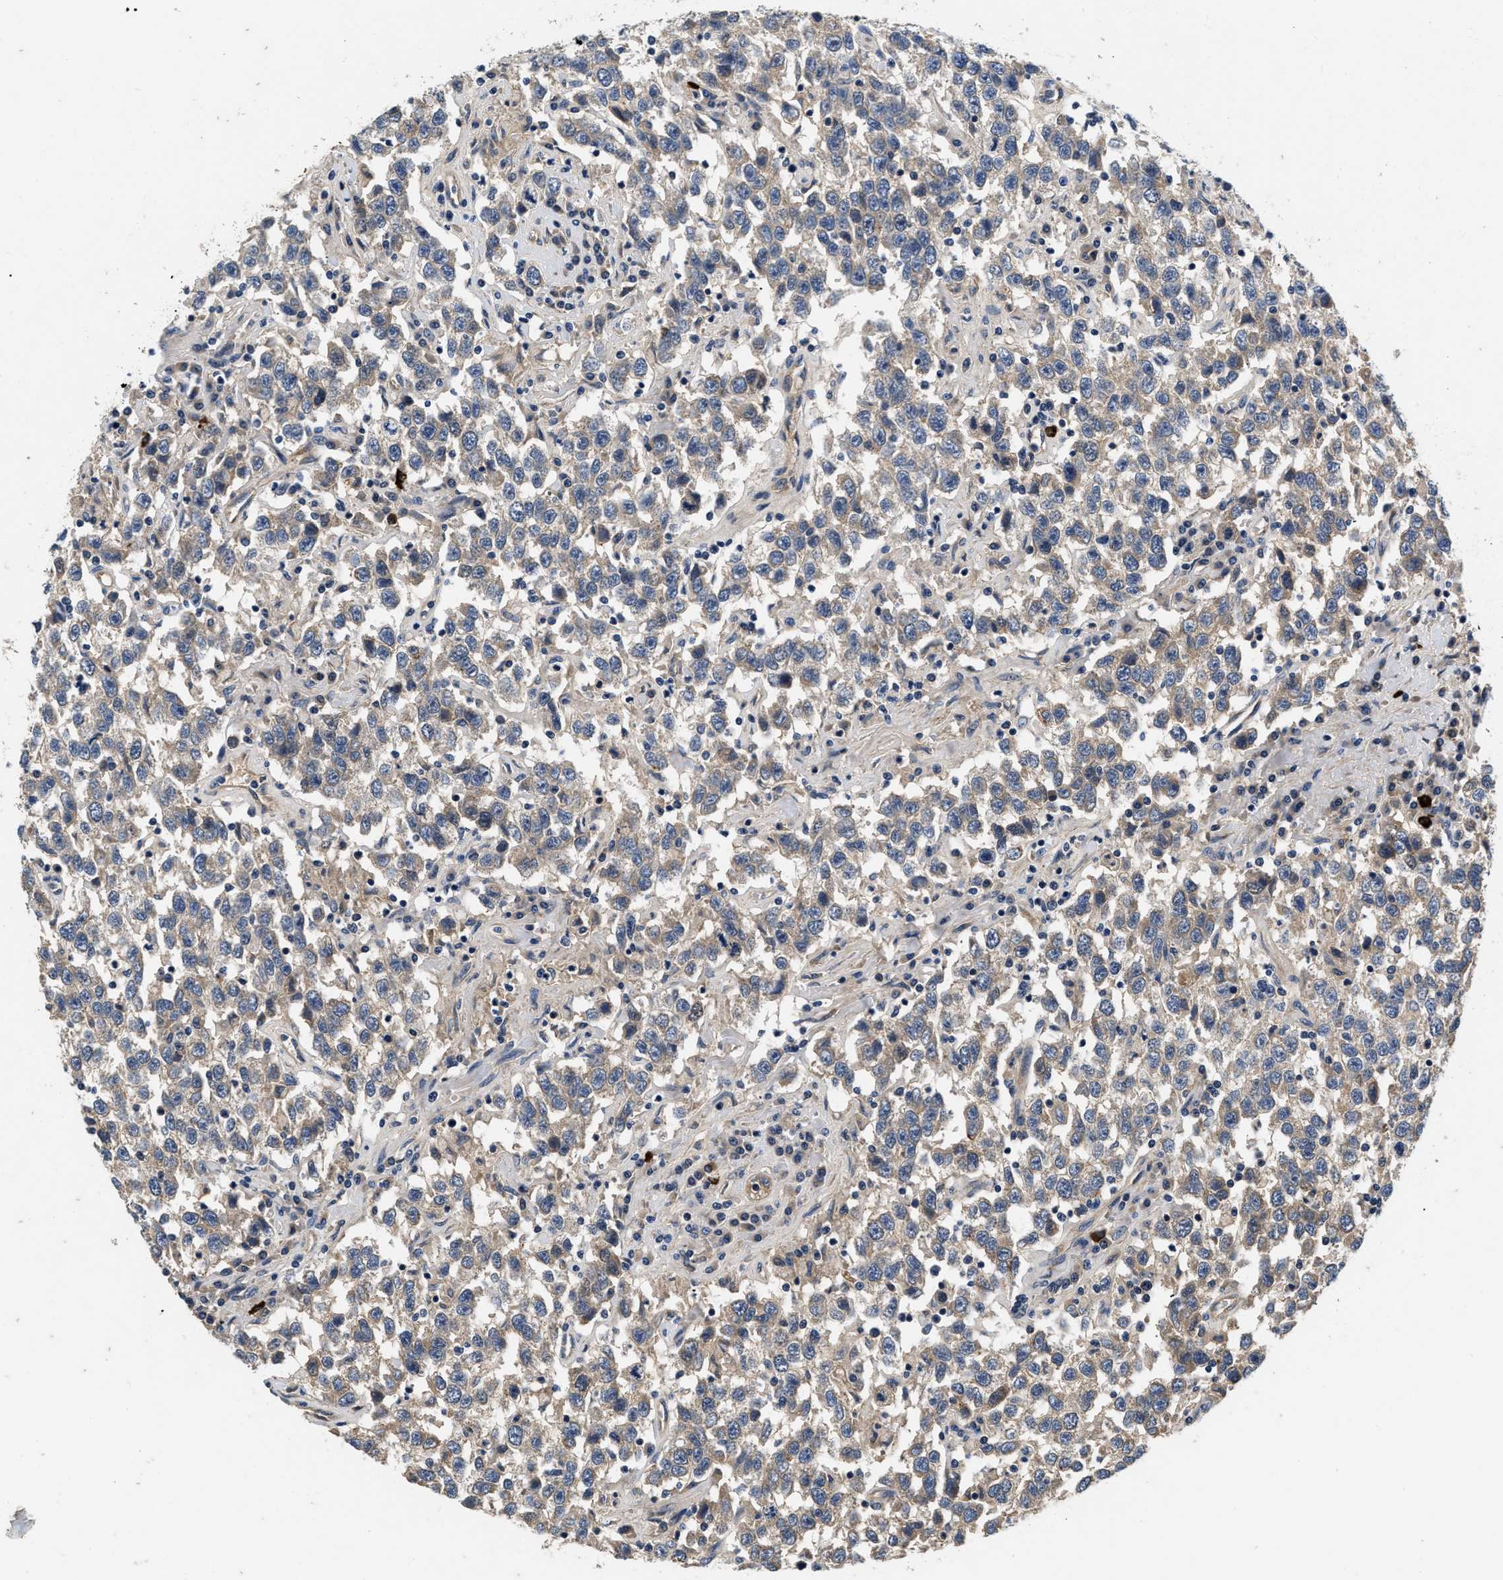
{"staining": {"intensity": "strong", "quantity": ">75%", "location": "cytoplasmic/membranous"}, "tissue": "testis cancer", "cell_type": "Tumor cells", "image_type": "cancer", "snomed": [{"axis": "morphology", "description": "Seminoma, NOS"}, {"axis": "topography", "description": "Testis"}], "caption": "Immunohistochemical staining of testis seminoma shows high levels of strong cytoplasmic/membranous staining in approximately >75% of tumor cells.", "gene": "NME6", "patient": {"sex": "male", "age": 41}}